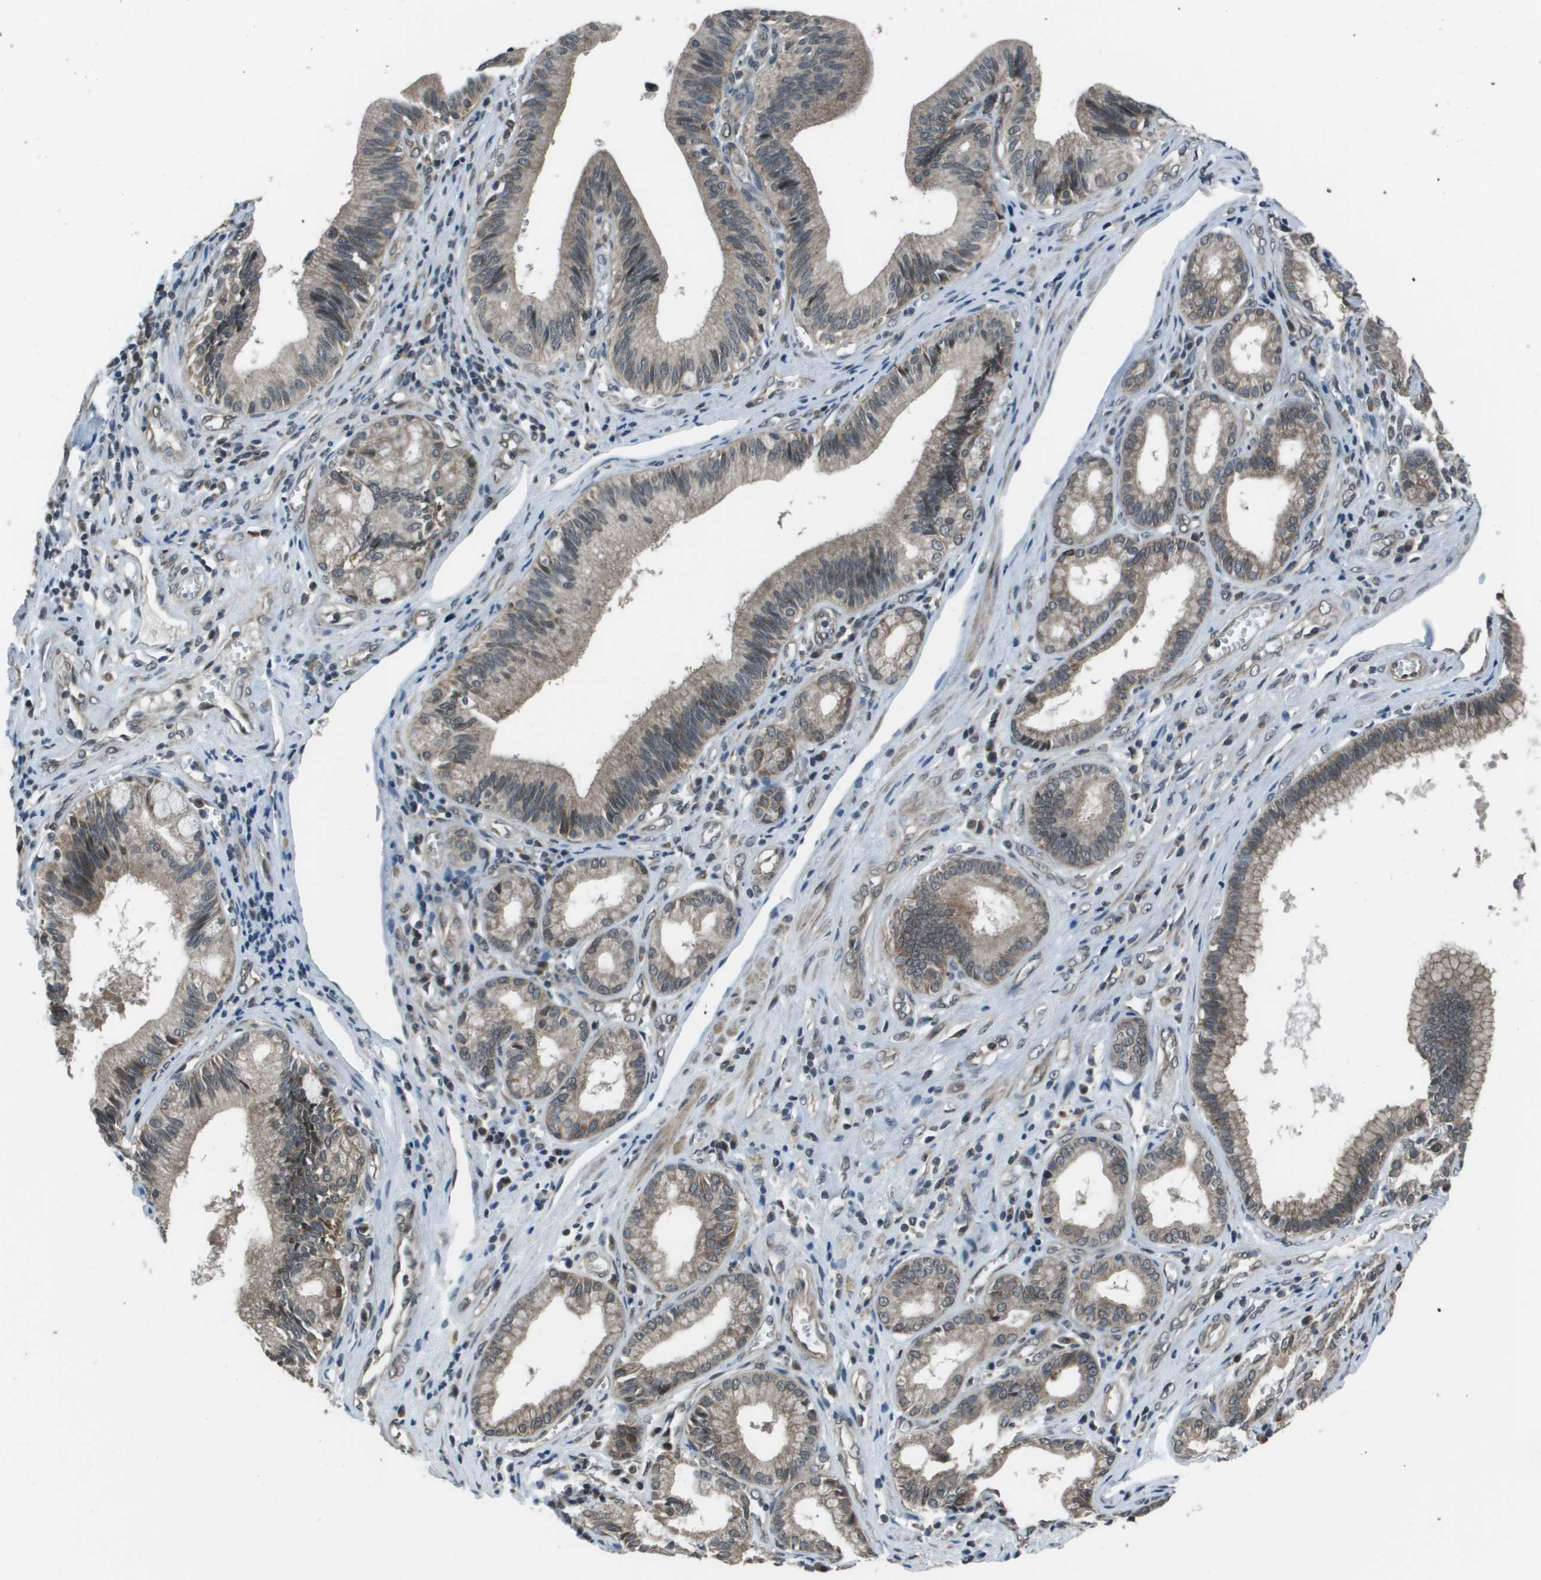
{"staining": {"intensity": "weak", "quantity": ">75%", "location": "cytoplasmic/membranous"}, "tissue": "pancreatic cancer", "cell_type": "Tumor cells", "image_type": "cancer", "snomed": [{"axis": "morphology", "description": "Adenocarcinoma, NOS"}, {"axis": "topography", "description": "Pancreas"}], "caption": "Immunohistochemical staining of human pancreatic cancer (adenocarcinoma) exhibits low levels of weak cytoplasmic/membranous protein expression in approximately >75% of tumor cells. The staining was performed using DAB (3,3'-diaminobenzidine) to visualize the protein expression in brown, while the nuclei were stained in blue with hematoxylin (Magnification: 20x).", "gene": "PPFIA1", "patient": {"sex": "female", "age": 75}}